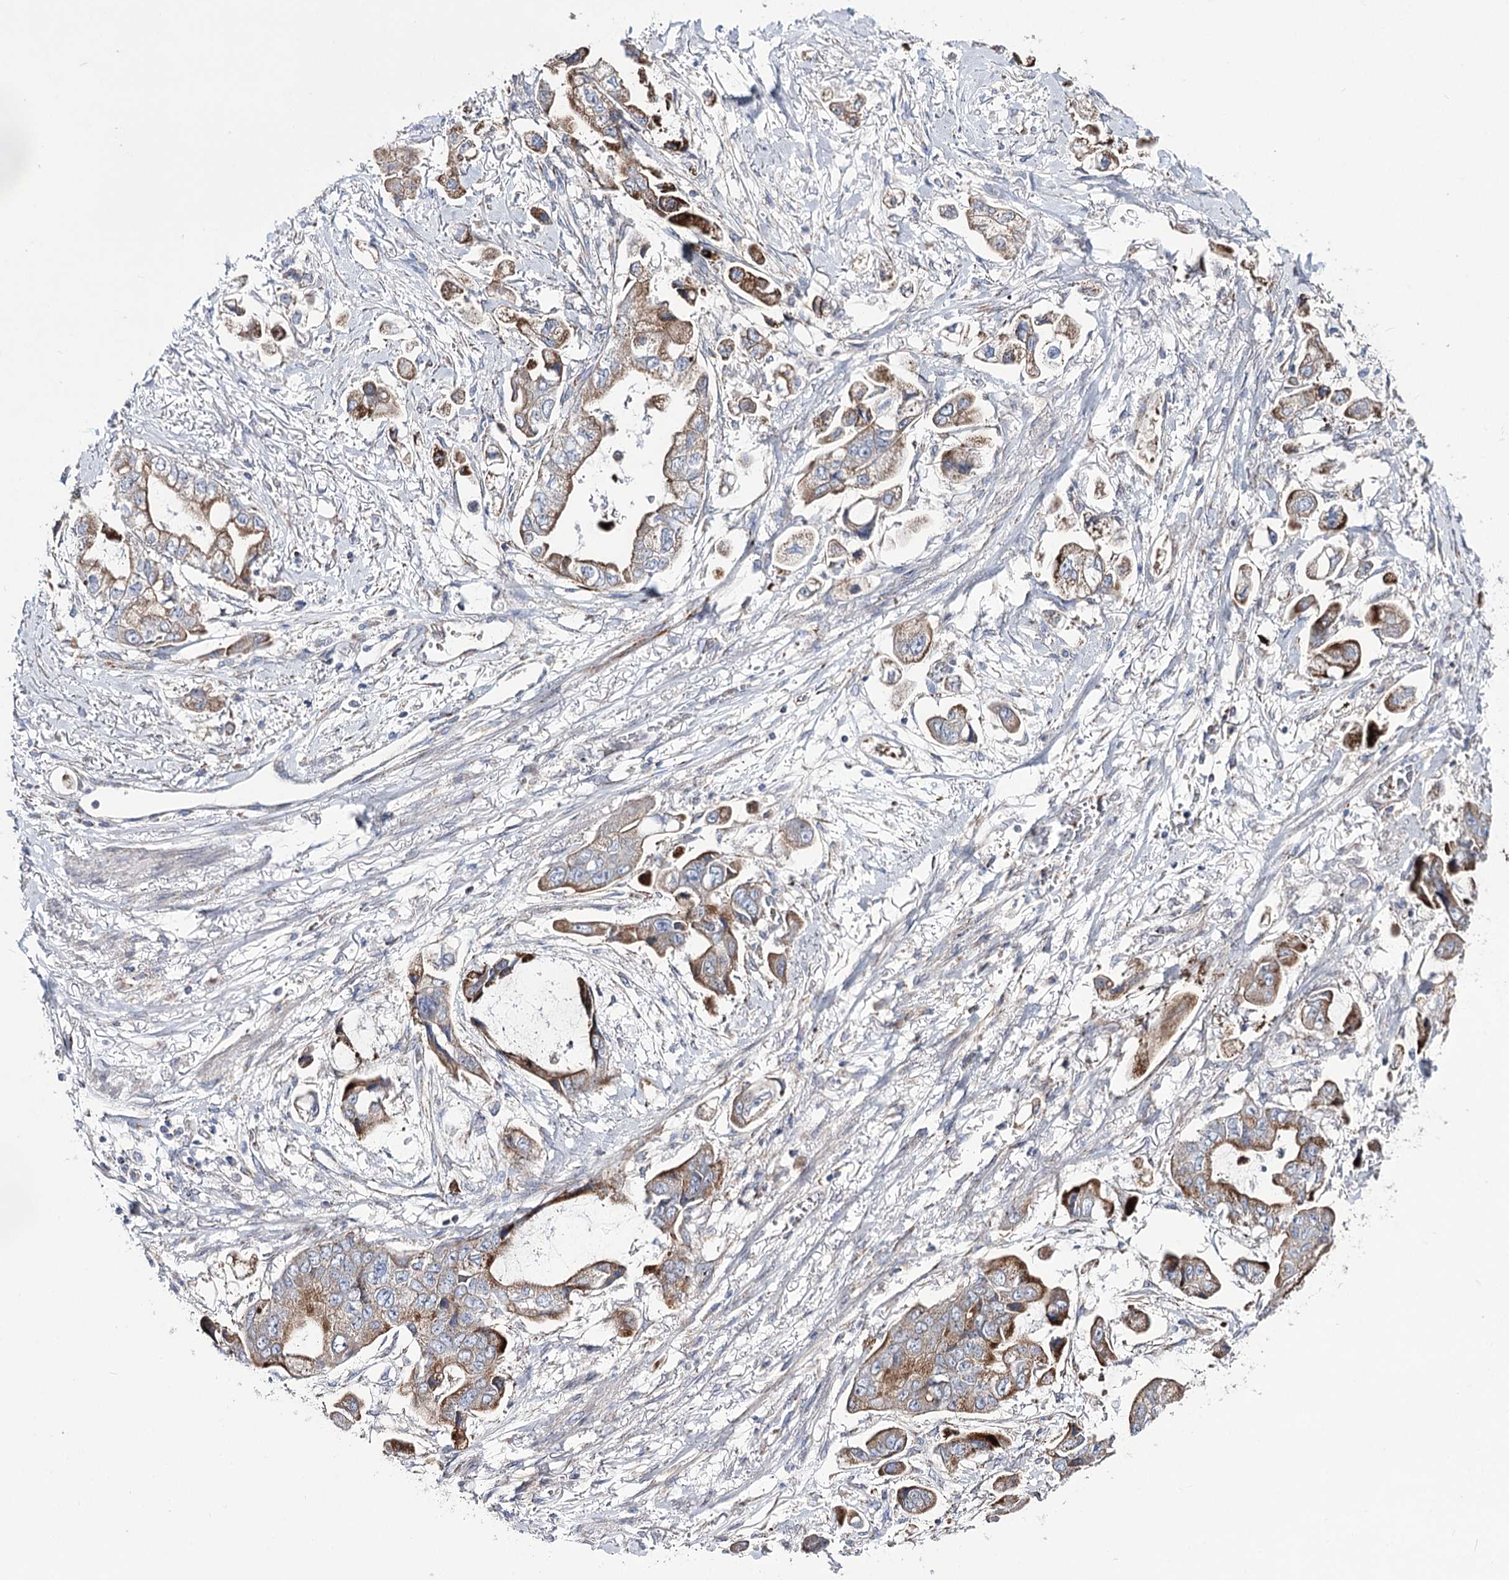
{"staining": {"intensity": "moderate", "quantity": "25%-75%", "location": "cytoplasmic/membranous"}, "tissue": "stomach cancer", "cell_type": "Tumor cells", "image_type": "cancer", "snomed": [{"axis": "morphology", "description": "Adenocarcinoma, NOS"}, {"axis": "topography", "description": "Stomach"}], "caption": "Immunohistochemical staining of stomach cancer (adenocarcinoma) exhibits moderate cytoplasmic/membranous protein expression in about 25%-75% of tumor cells.", "gene": "OSBPL5", "patient": {"sex": "male", "age": 62}}